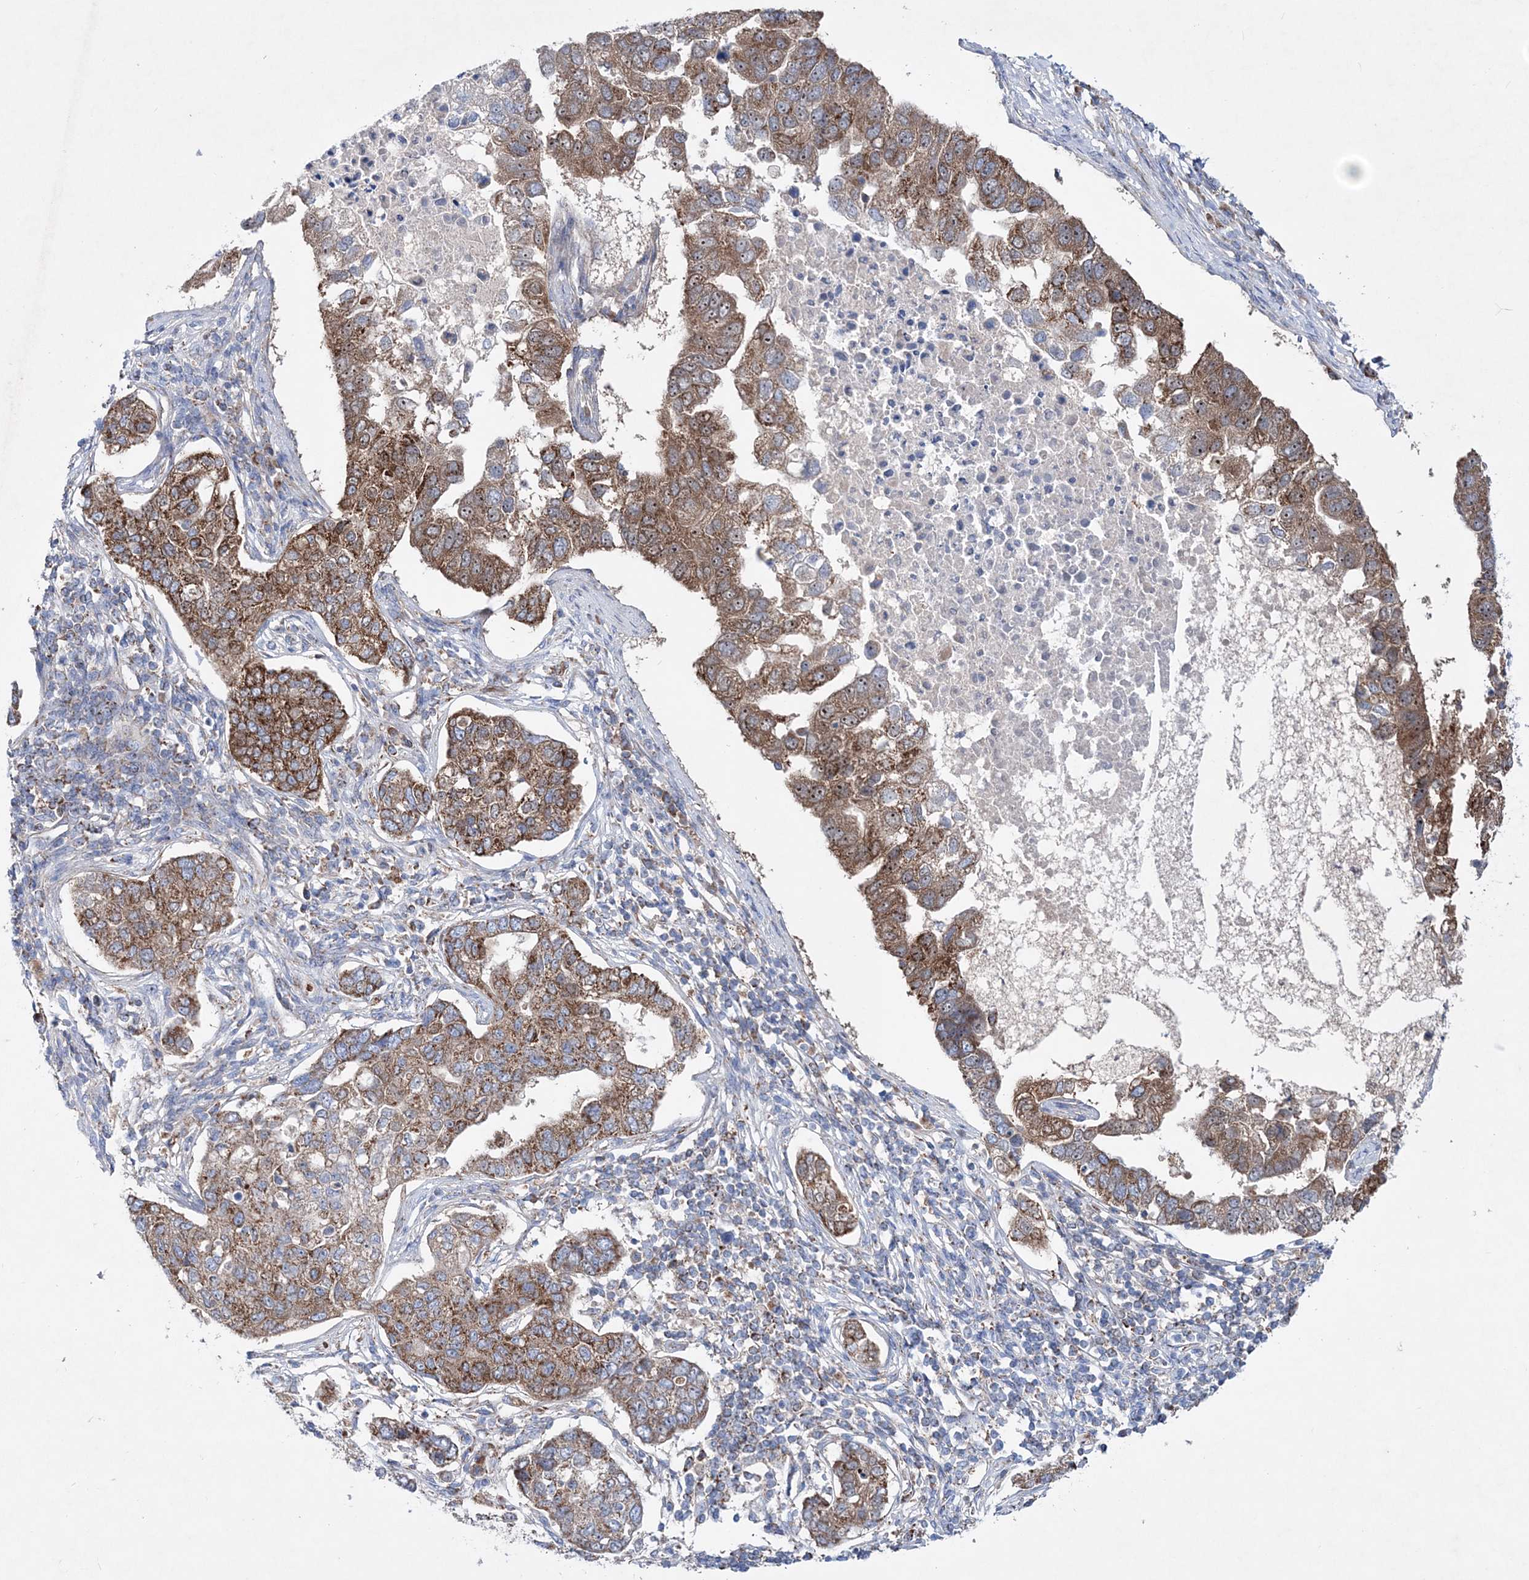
{"staining": {"intensity": "moderate", "quantity": ">75%", "location": "cytoplasmic/membranous"}, "tissue": "pancreatic cancer", "cell_type": "Tumor cells", "image_type": "cancer", "snomed": [{"axis": "morphology", "description": "Adenocarcinoma, NOS"}, {"axis": "topography", "description": "Pancreas"}], "caption": "Human pancreatic adenocarcinoma stained with a brown dye displays moderate cytoplasmic/membranous positive staining in about >75% of tumor cells.", "gene": "NGLY1", "patient": {"sex": "female", "age": 61}}